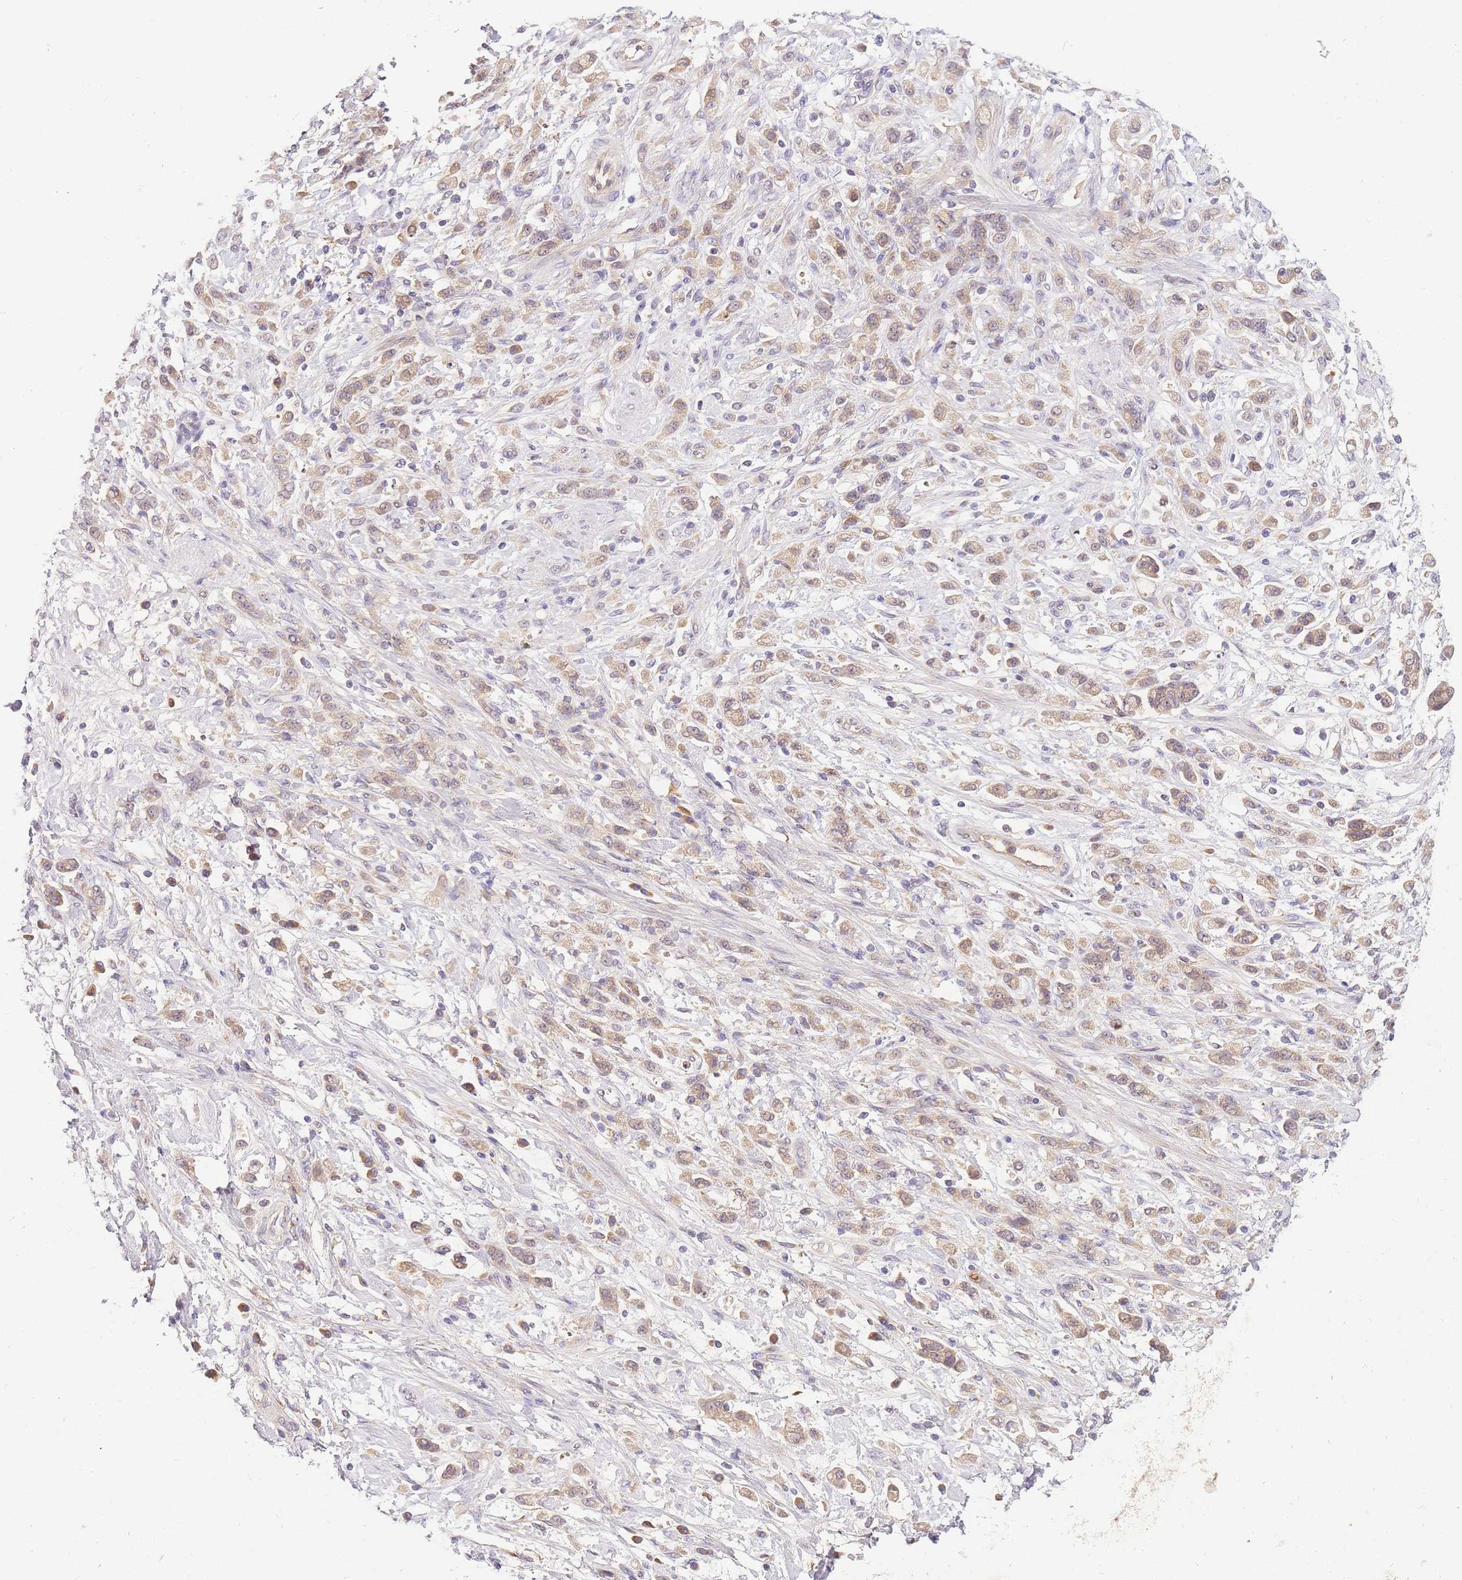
{"staining": {"intensity": "weak", "quantity": "25%-75%", "location": "cytoplasmic/membranous"}, "tissue": "stomach cancer", "cell_type": "Tumor cells", "image_type": "cancer", "snomed": [{"axis": "morphology", "description": "Adenocarcinoma, NOS"}, {"axis": "topography", "description": "Stomach"}], "caption": "Brown immunohistochemical staining in human stomach cancer (adenocarcinoma) demonstrates weak cytoplasmic/membranous positivity in approximately 25%-75% of tumor cells.", "gene": "ZNF577", "patient": {"sex": "female", "age": 60}}